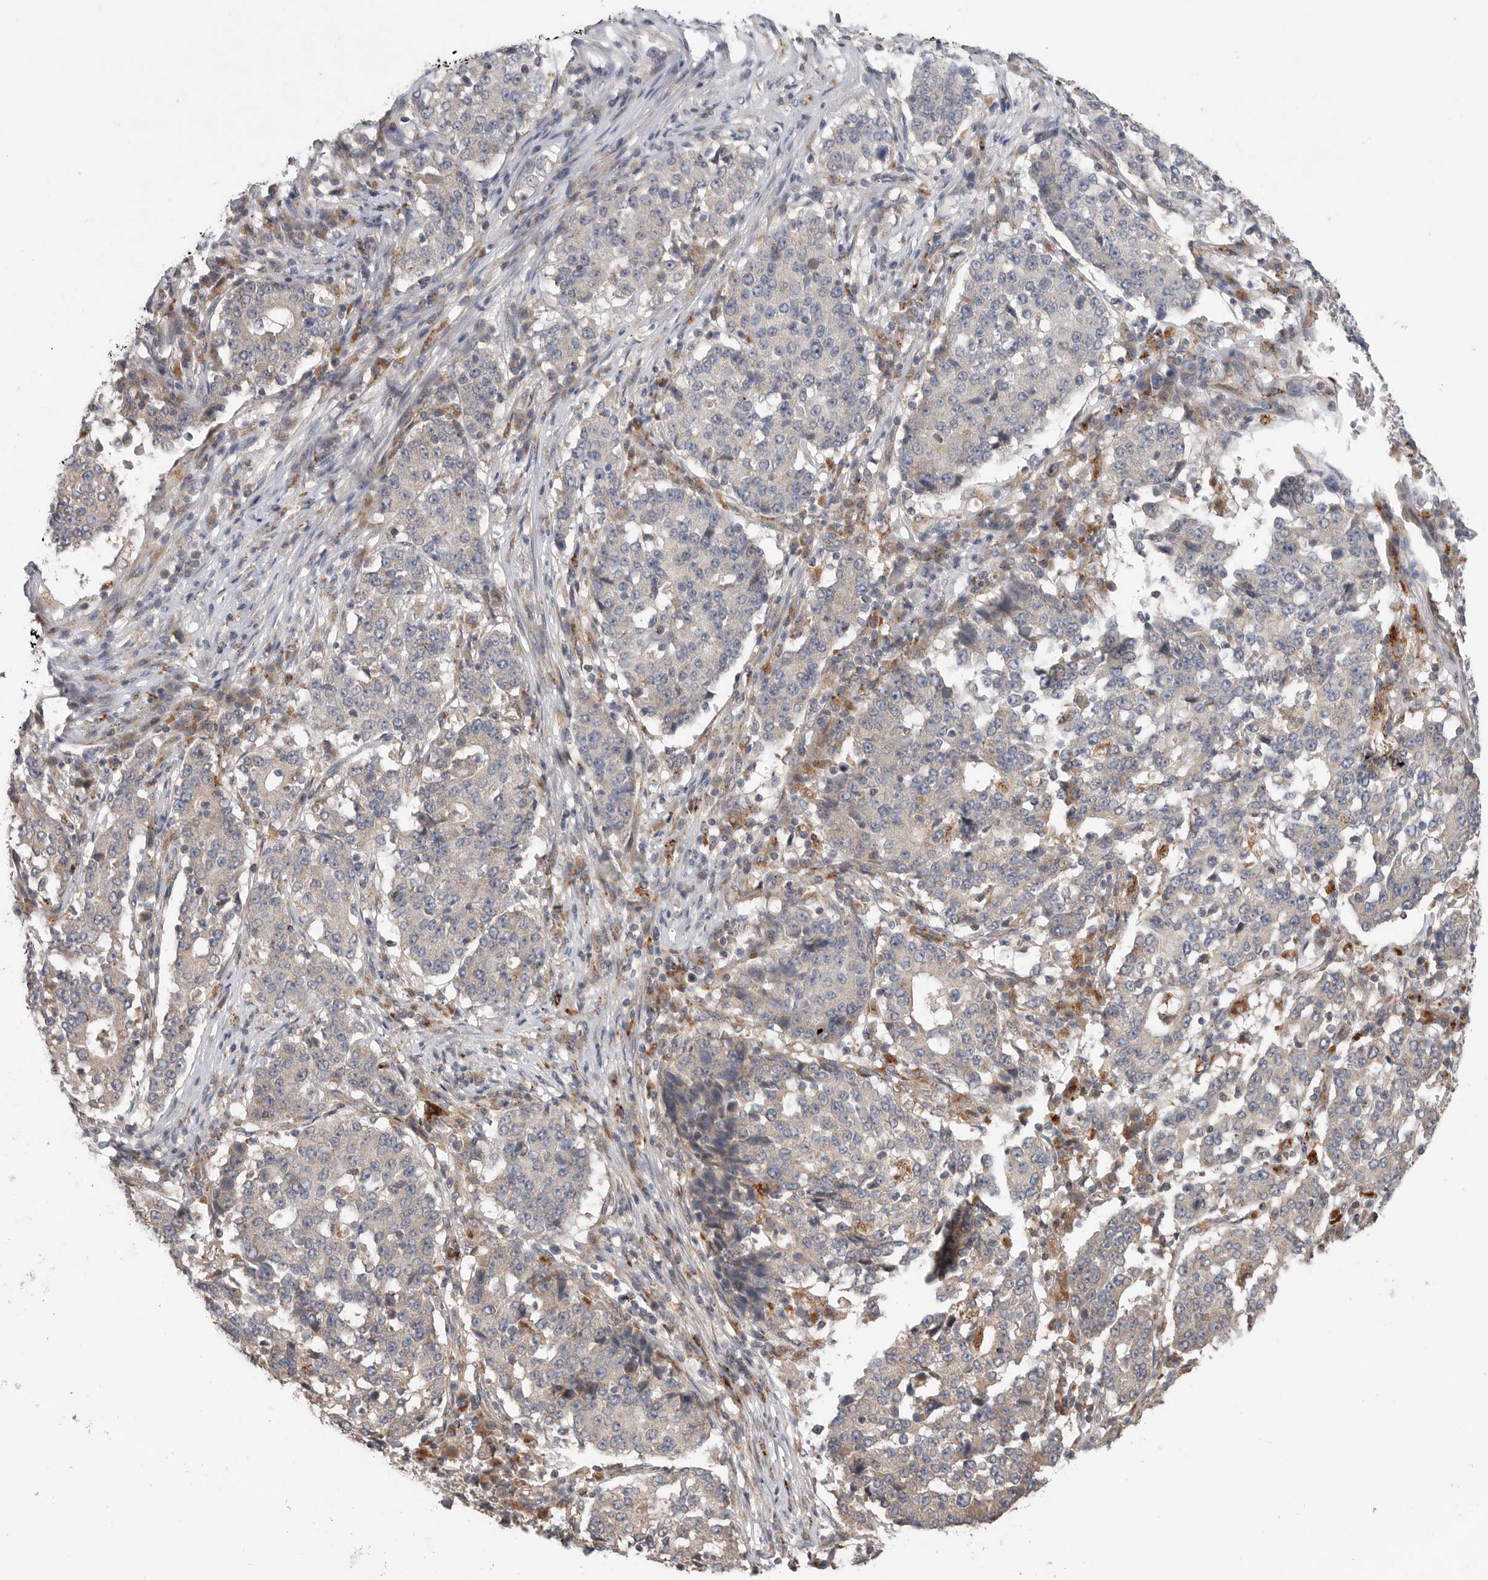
{"staining": {"intensity": "negative", "quantity": "none", "location": "none"}, "tissue": "stomach cancer", "cell_type": "Tumor cells", "image_type": "cancer", "snomed": [{"axis": "morphology", "description": "Adenocarcinoma, NOS"}, {"axis": "topography", "description": "Stomach"}], "caption": "An immunohistochemistry (IHC) histopathology image of adenocarcinoma (stomach) is shown. There is no staining in tumor cells of adenocarcinoma (stomach). The staining is performed using DAB (3,3'-diaminobenzidine) brown chromogen with nuclei counter-stained in using hematoxylin.", "gene": "GALNS", "patient": {"sex": "male", "age": 59}}